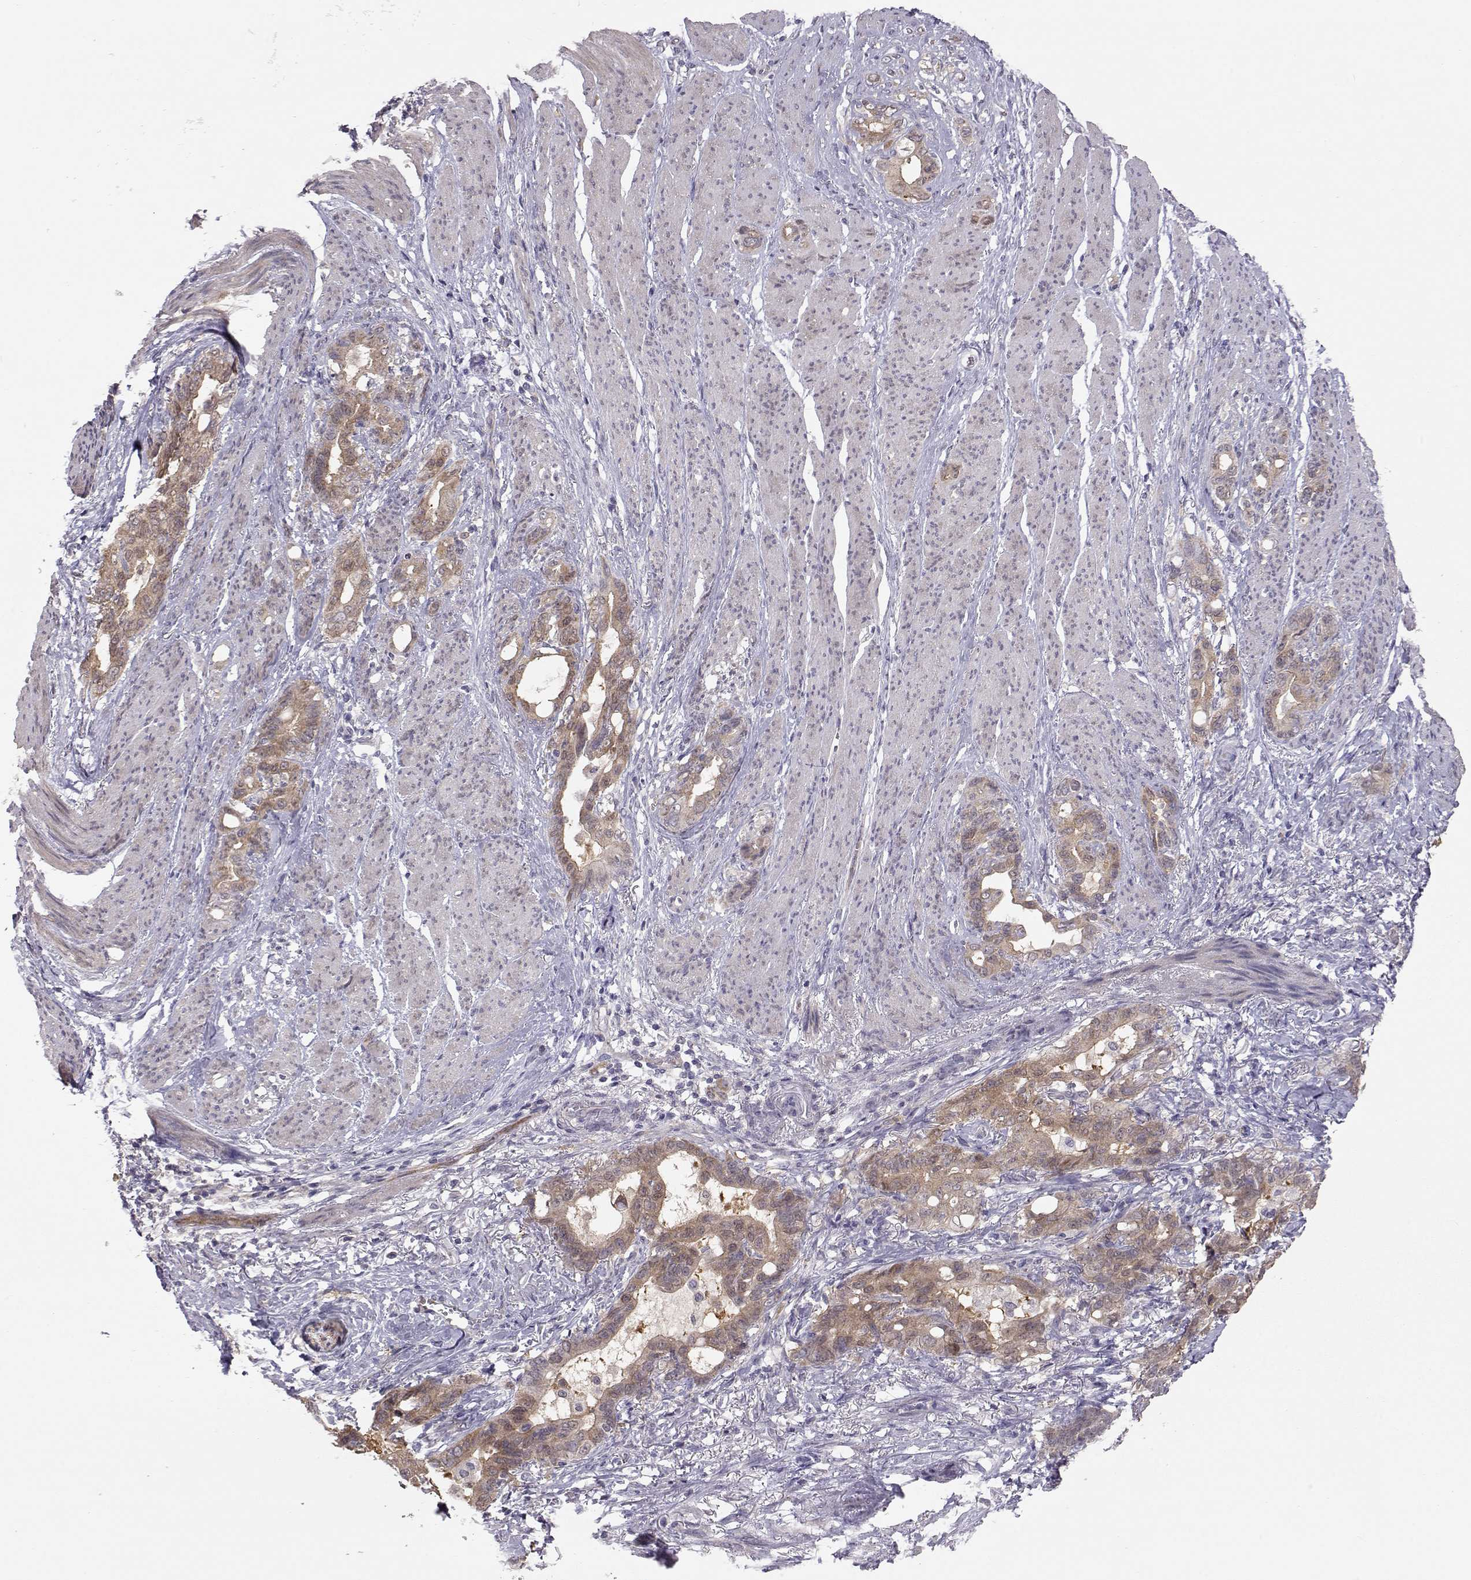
{"staining": {"intensity": "weak", "quantity": ">75%", "location": "cytoplasmic/membranous"}, "tissue": "stomach cancer", "cell_type": "Tumor cells", "image_type": "cancer", "snomed": [{"axis": "morphology", "description": "Normal tissue, NOS"}, {"axis": "morphology", "description": "Adenocarcinoma, NOS"}, {"axis": "topography", "description": "Esophagus"}, {"axis": "topography", "description": "Stomach, upper"}], "caption": "Immunohistochemical staining of human adenocarcinoma (stomach) displays low levels of weak cytoplasmic/membranous staining in approximately >75% of tumor cells.", "gene": "NCAM2", "patient": {"sex": "male", "age": 62}}